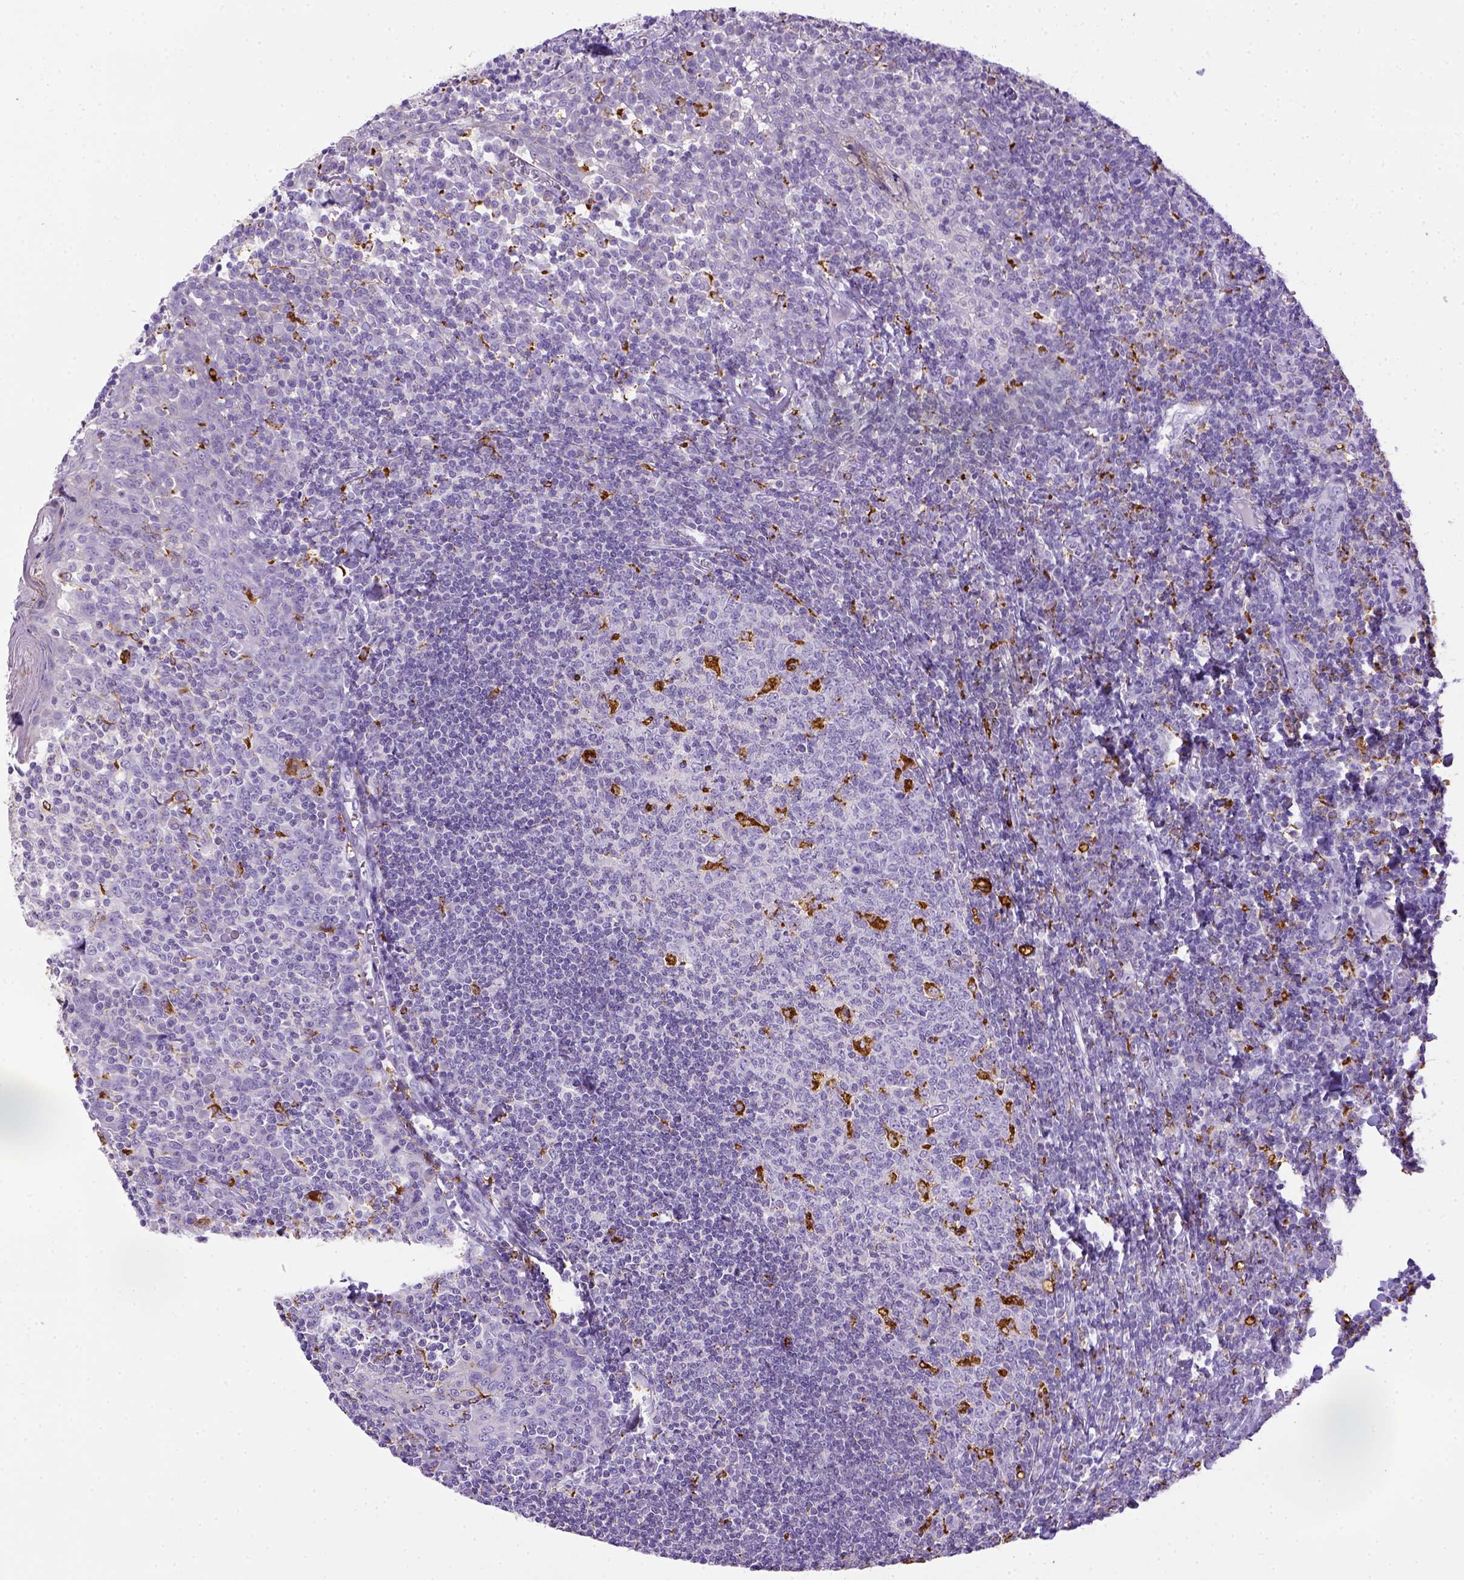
{"staining": {"intensity": "strong", "quantity": "<25%", "location": "cytoplasmic/membranous"}, "tissue": "tonsil", "cell_type": "Germinal center cells", "image_type": "normal", "snomed": [{"axis": "morphology", "description": "Normal tissue, NOS"}, {"axis": "topography", "description": "Tonsil"}], "caption": "DAB (3,3'-diaminobenzidine) immunohistochemical staining of benign human tonsil displays strong cytoplasmic/membranous protein positivity in approximately <25% of germinal center cells. (Stains: DAB (3,3'-diaminobenzidine) in brown, nuclei in blue, Microscopy: brightfield microscopy at high magnification).", "gene": "CD68", "patient": {"sex": "female", "age": 12}}